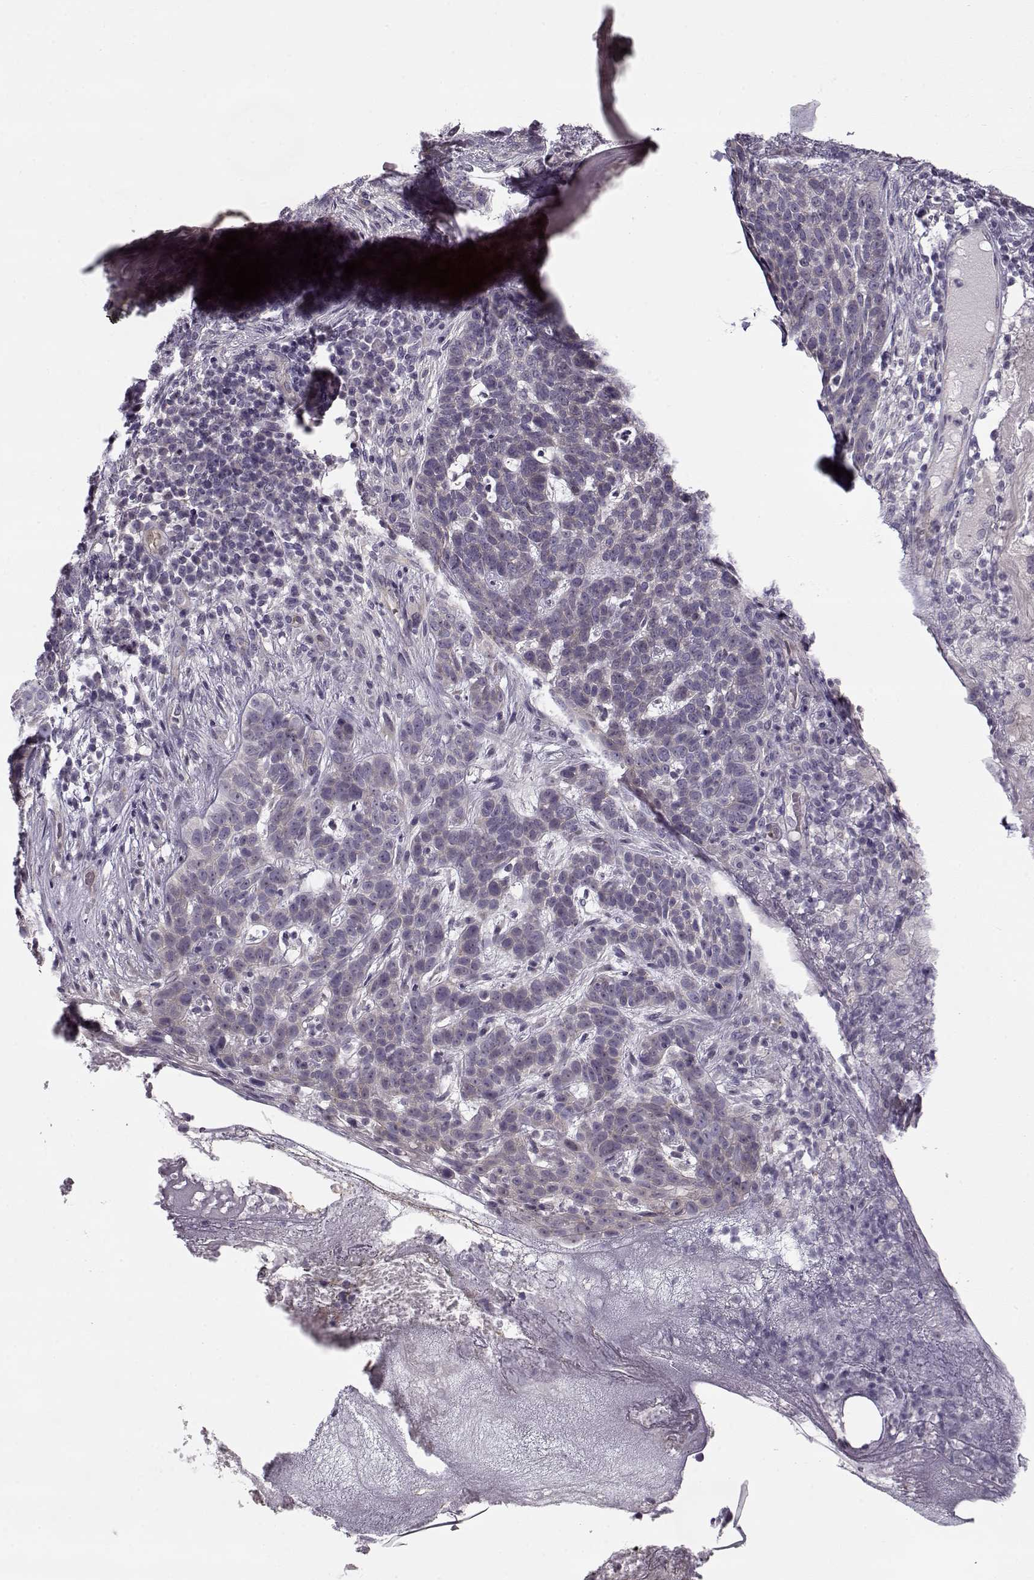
{"staining": {"intensity": "negative", "quantity": "none", "location": "none"}, "tissue": "skin cancer", "cell_type": "Tumor cells", "image_type": "cancer", "snomed": [{"axis": "morphology", "description": "Basal cell carcinoma"}, {"axis": "topography", "description": "Skin"}], "caption": "This is an IHC image of skin basal cell carcinoma. There is no staining in tumor cells.", "gene": "PNMT", "patient": {"sex": "female", "age": 69}}